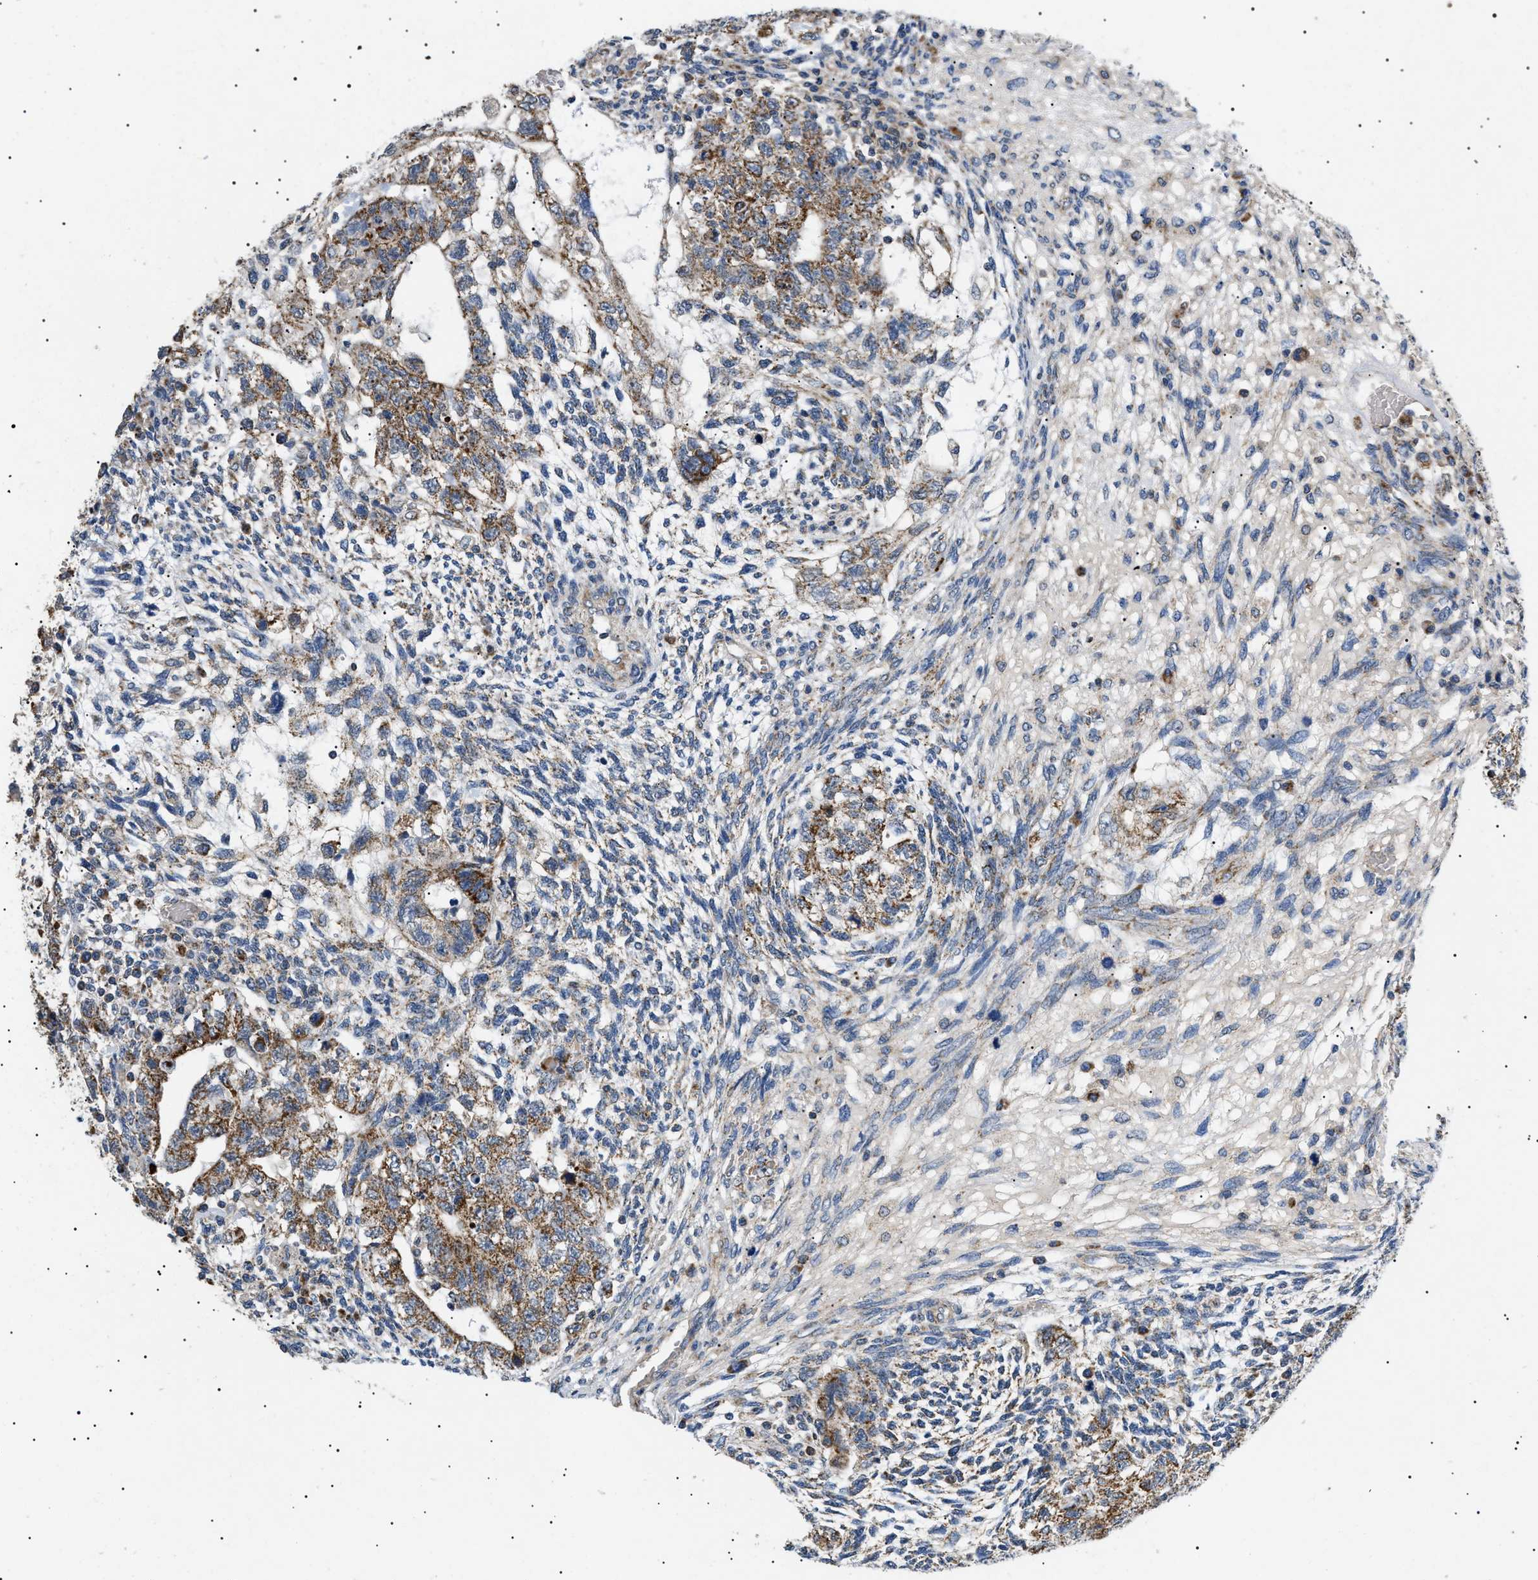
{"staining": {"intensity": "moderate", "quantity": ">75%", "location": "cytoplasmic/membranous"}, "tissue": "testis cancer", "cell_type": "Tumor cells", "image_type": "cancer", "snomed": [{"axis": "morphology", "description": "Normal tissue, NOS"}, {"axis": "morphology", "description": "Carcinoma, Embryonal, NOS"}, {"axis": "topography", "description": "Testis"}], "caption": "The histopathology image exhibits staining of testis cancer (embryonal carcinoma), revealing moderate cytoplasmic/membranous protein expression (brown color) within tumor cells.", "gene": "TOMM6", "patient": {"sex": "male", "age": 36}}